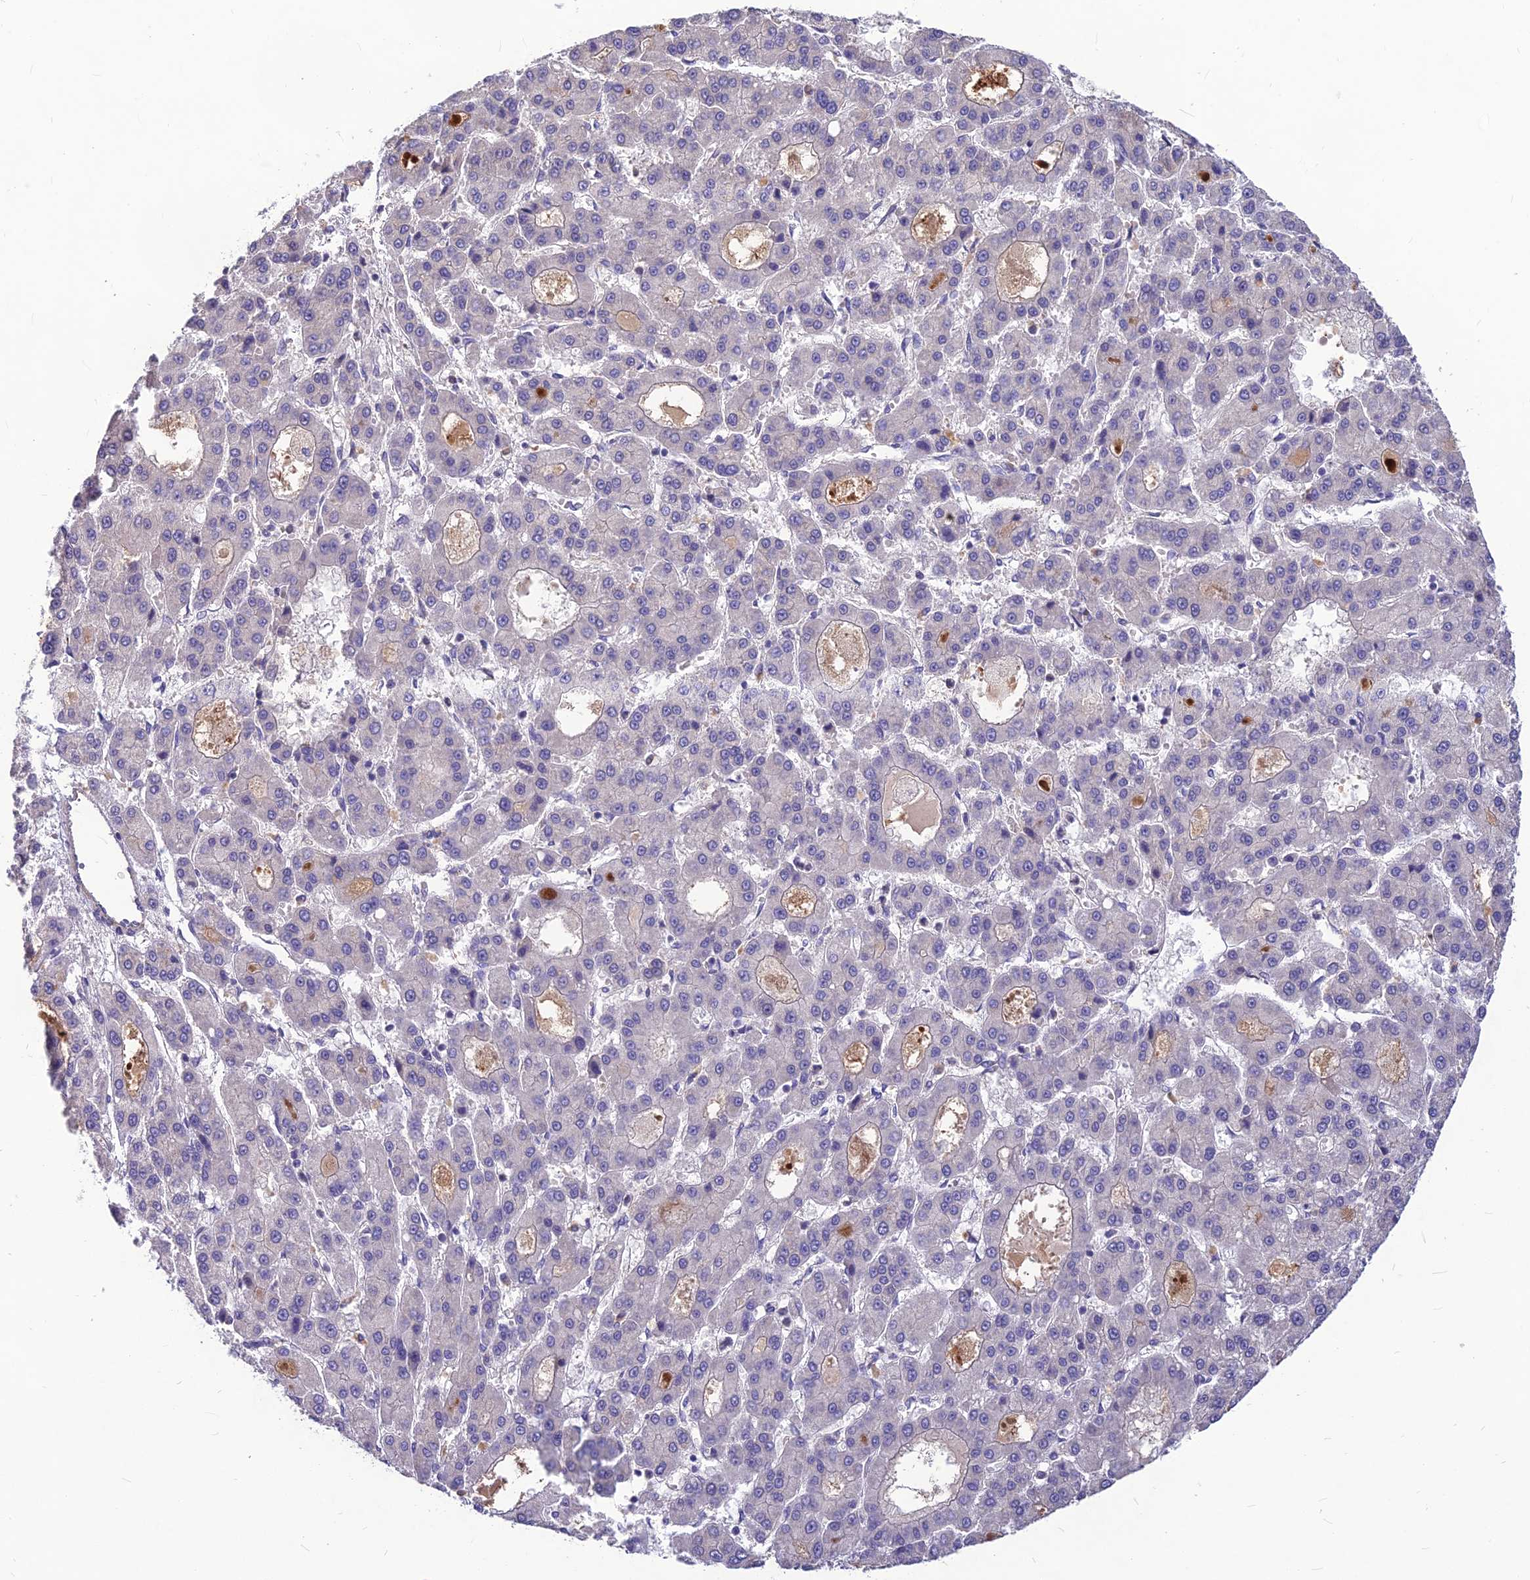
{"staining": {"intensity": "negative", "quantity": "none", "location": "none"}, "tissue": "liver cancer", "cell_type": "Tumor cells", "image_type": "cancer", "snomed": [{"axis": "morphology", "description": "Carcinoma, Hepatocellular, NOS"}, {"axis": "topography", "description": "Liver"}], "caption": "A micrograph of human liver cancer (hepatocellular carcinoma) is negative for staining in tumor cells. The staining was performed using DAB (3,3'-diaminobenzidine) to visualize the protein expression in brown, while the nuclei were stained in blue with hematoxylin (Magnification: 20x).", "gene": "CLUH", "patient": {"sex": "male", "age": 70}}